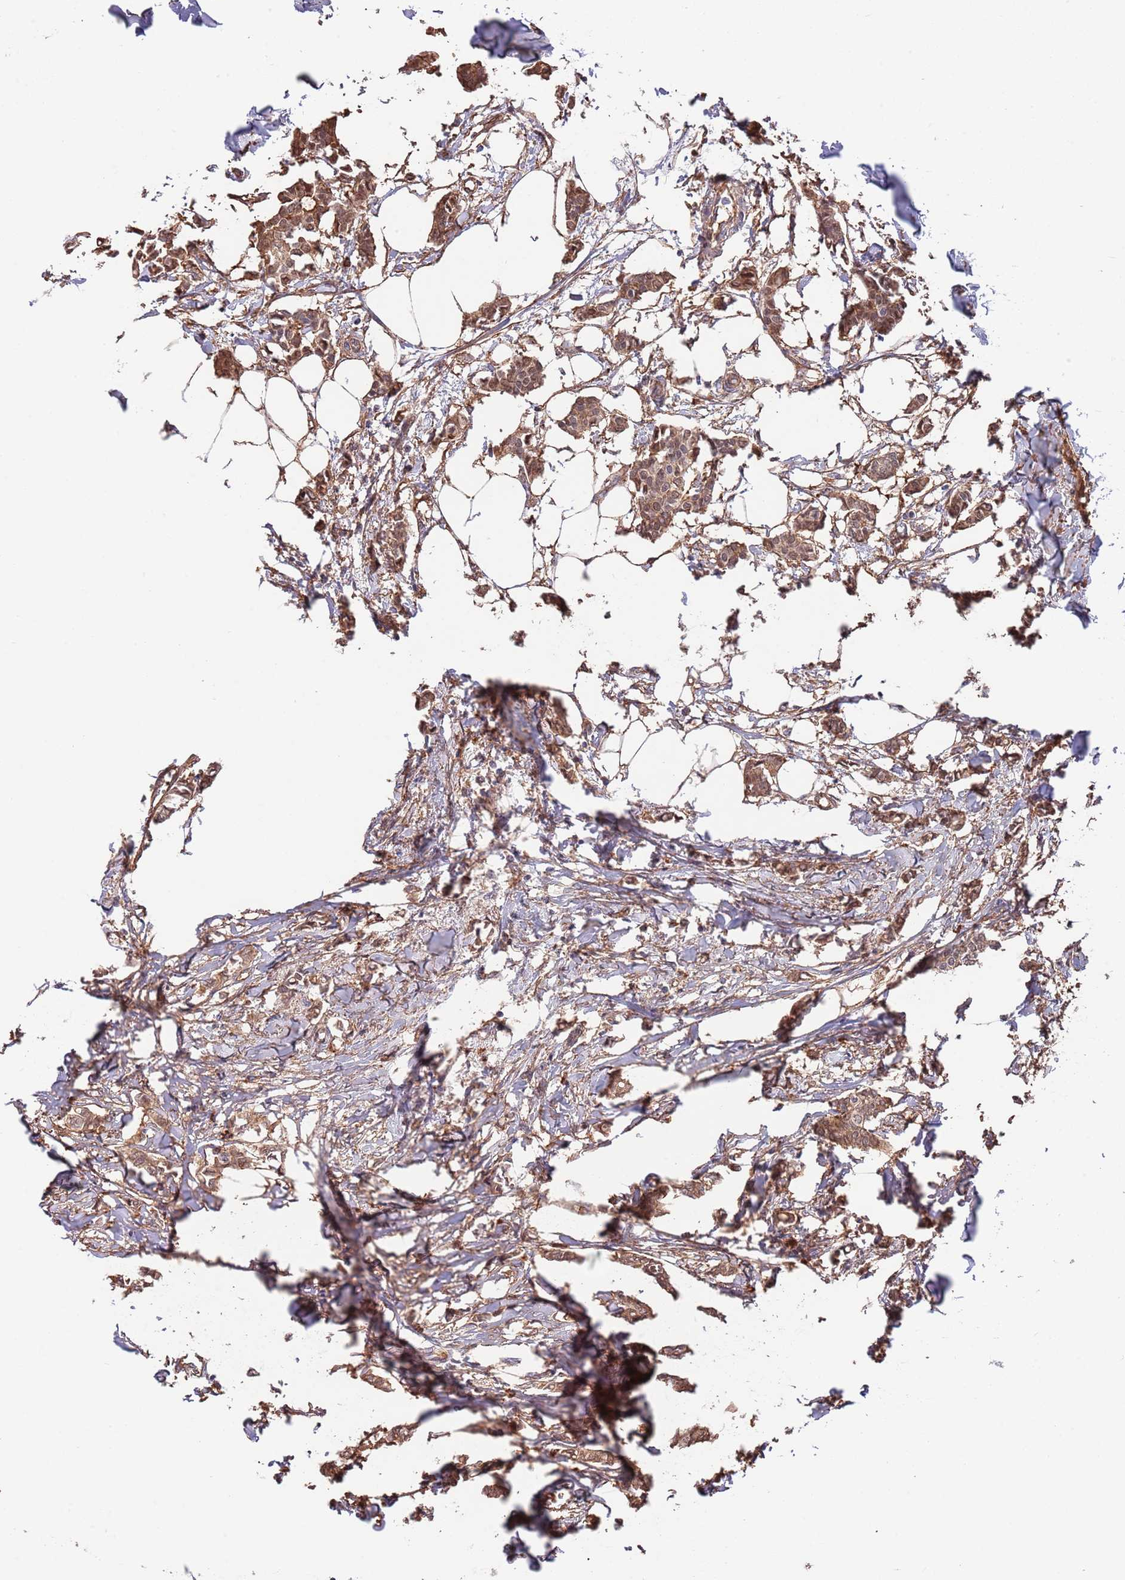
{"staining": {"intensity": "moderate", "quantity": ">75%", "location": "cytoplasmic/membranous"}, "tissue": "breast cancer", "cell_type": "Tumor cells", "image_type": "cancer", "snomed": [{"axis": "morphology", "description": "Duct carcinoma"}, {"axis": "topography", "description": "Breast"}], "caption": "Immunohistochemical staining of breast infiltrating ductal carcinoma reveals moderate cytoplasmic/membranous protein expression in about >75% of tumor cells. (DAB (3,3'-diaminobenzidine) = brown stain, brightfield microscopy at high magnification).", "gene": "BPNT1", "patient": {"sex": "female", "age": 41}}